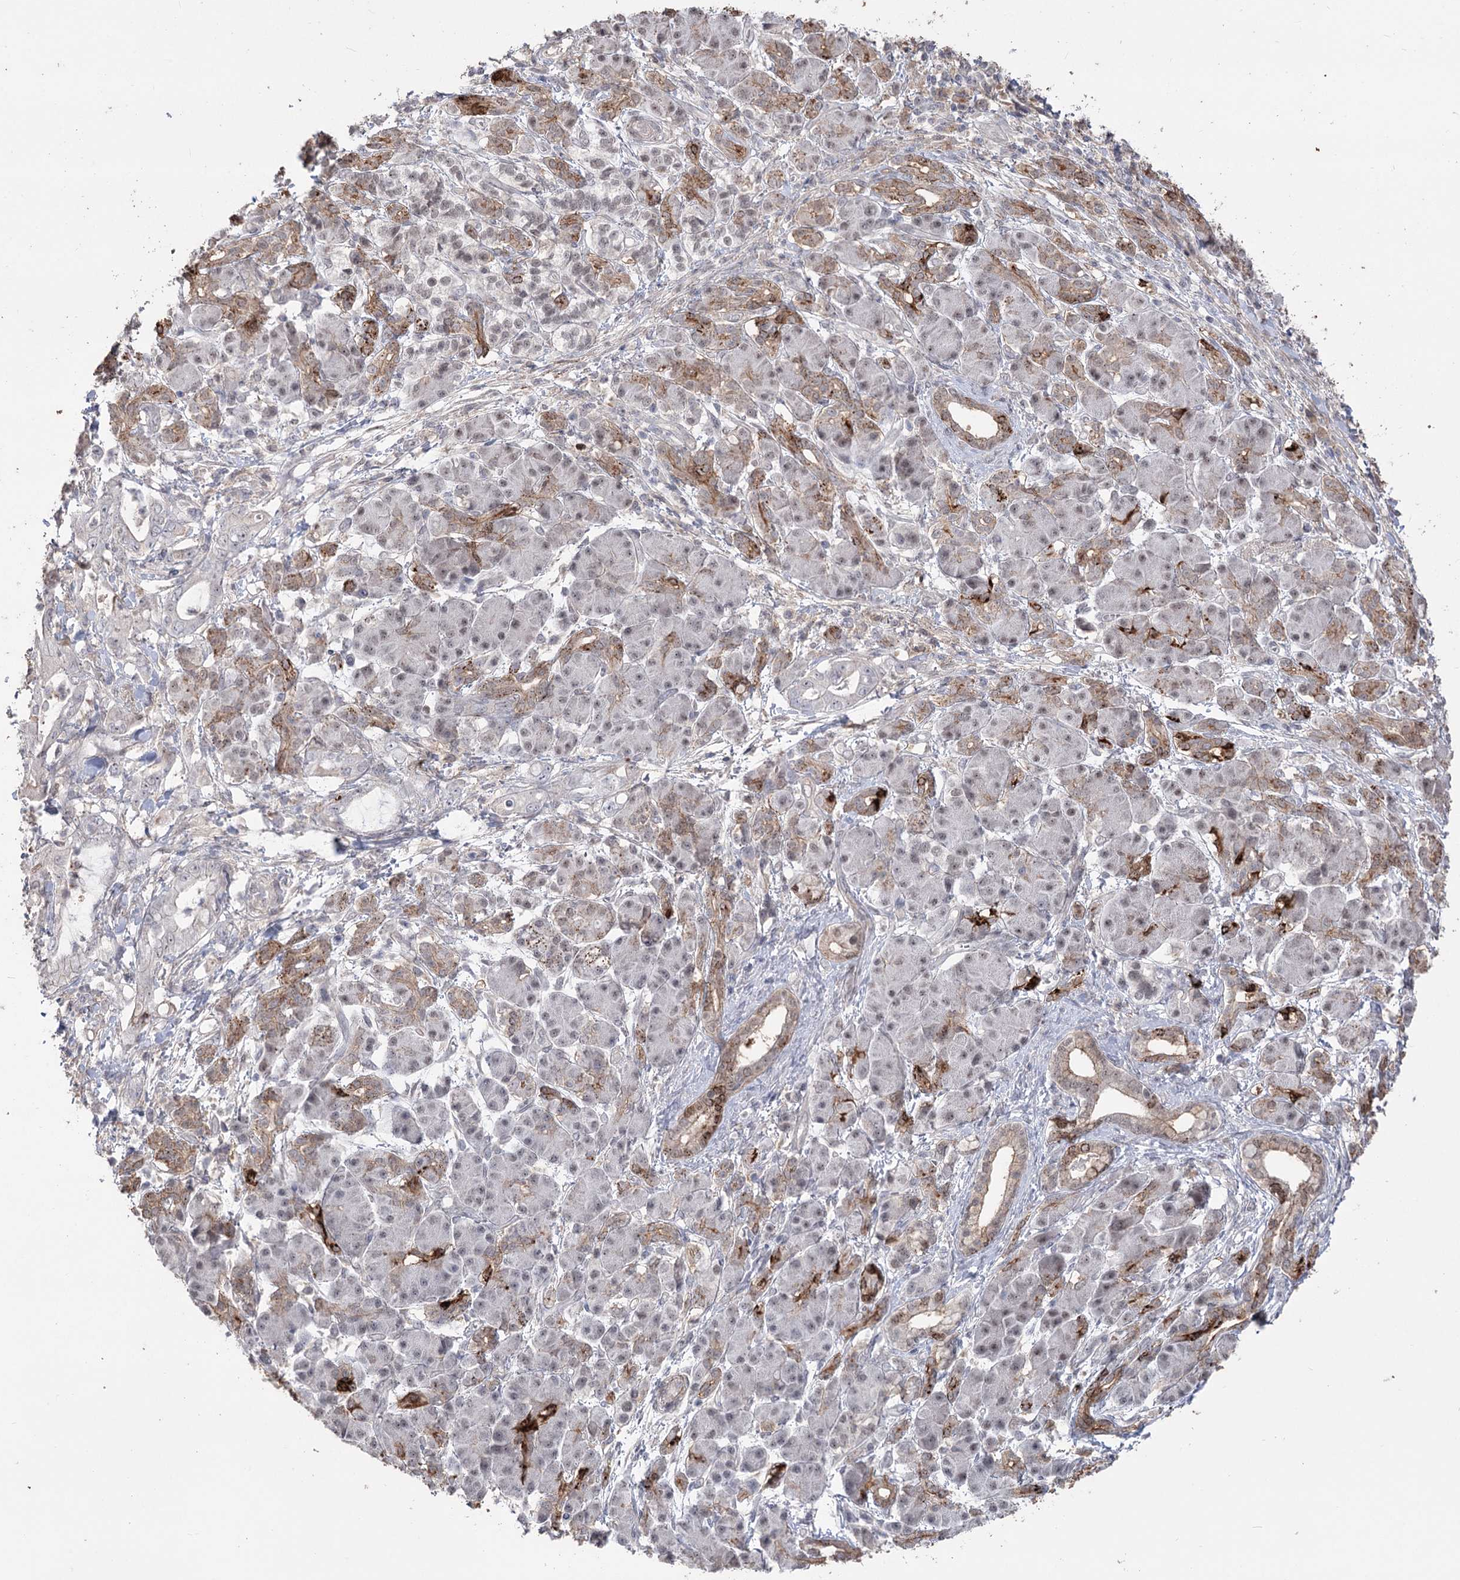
{"staining": {"intensity": "negative", "quantity": "none", "location": "none"}, "tissue": "pancreatic cancer", "cell_type": "Tumor cells", "image_type": "cancer", "snomed": [{"axis": "morphology", "description": "Adenocarcinoma, NOS"}, {"axis": "topography", "description": "Pancreas"}], "caption": "This image is of pancreatic adenocarcinoma stained with IHC to label a protein in brown with the nuclei are counter-stained blue. There is no expression in tumor cells.", "gene": "ZSCAN23", "patient": {"sex": "female", "age": 55}}